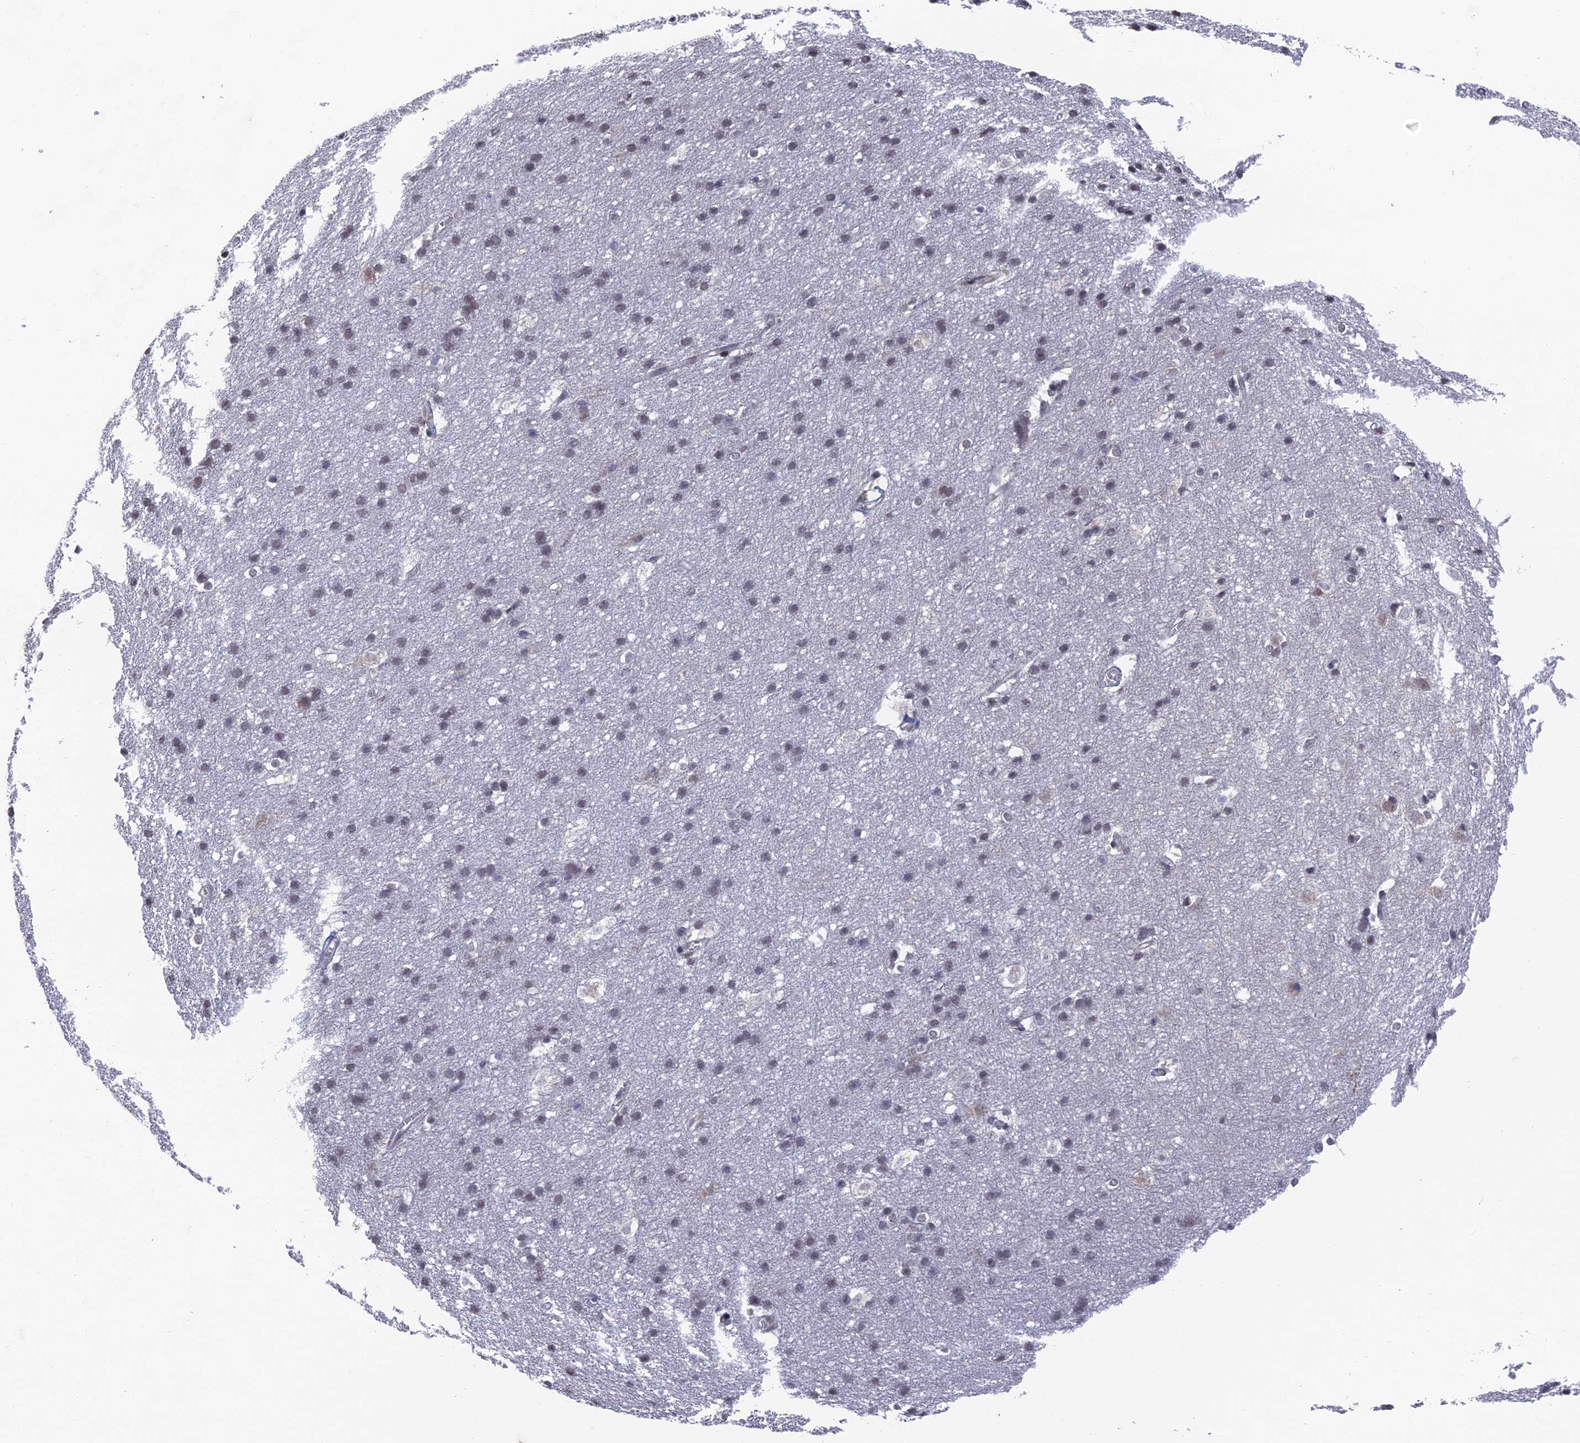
{"staining": {"intensity": "negative", "quantity": "none", "location": "none"}, "tissue": "cerebral cortex", "cell_type": "Endothelial cells", "image_type": "normal", "snomed": [{"axis": "morphology", "description": "Normal tissue, NOS"}, {"axis": "topography", "description": "Cerebral cortex"}], "caption": "IHC histopathology image of normal cerebral cortex: cerebral cortex stained with DAB (3,3'-diaminobenzidine) displays no significant protein staining in endothelial cells.", "gene": "FHIP2A", "patient": {"sex": "male", "age": 54}}